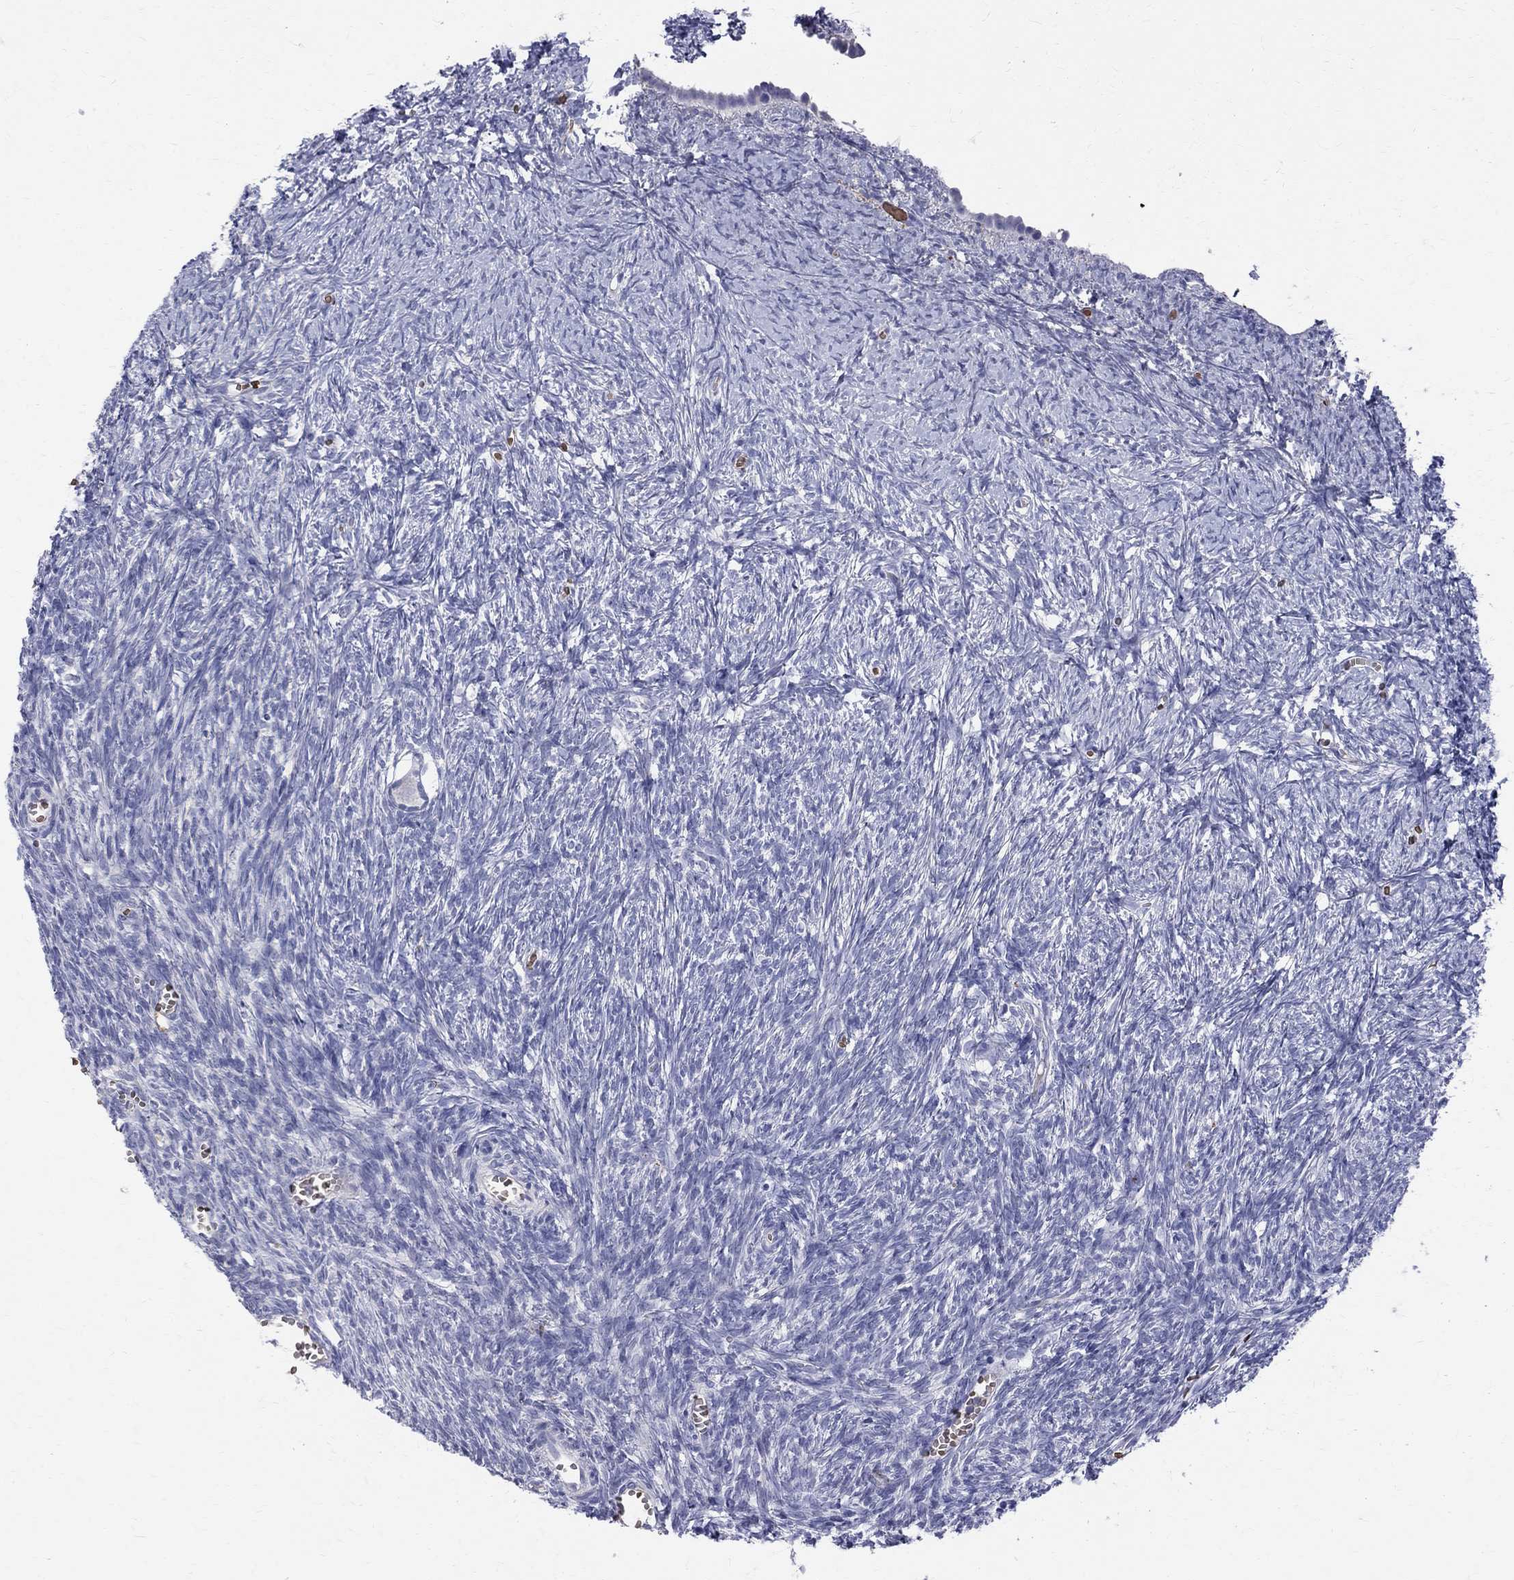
{"staining": {"intensity": "negative", "quantity": "none", "location": "none"}, "tissue": "ovary", "cell_type": "Follicle cells", "image_type": "normal", "snomed": [{"axis": "morphology", "description": "Normal tissue, NOS"}, {"axis": "topography", "description": "Ovary"}], "caption": "This is an IHC photomicrograph of benign human ovary. There is no expression in follicle cells.", "gene": "AGER", "patient": {"sex": "female", "age": 43}}